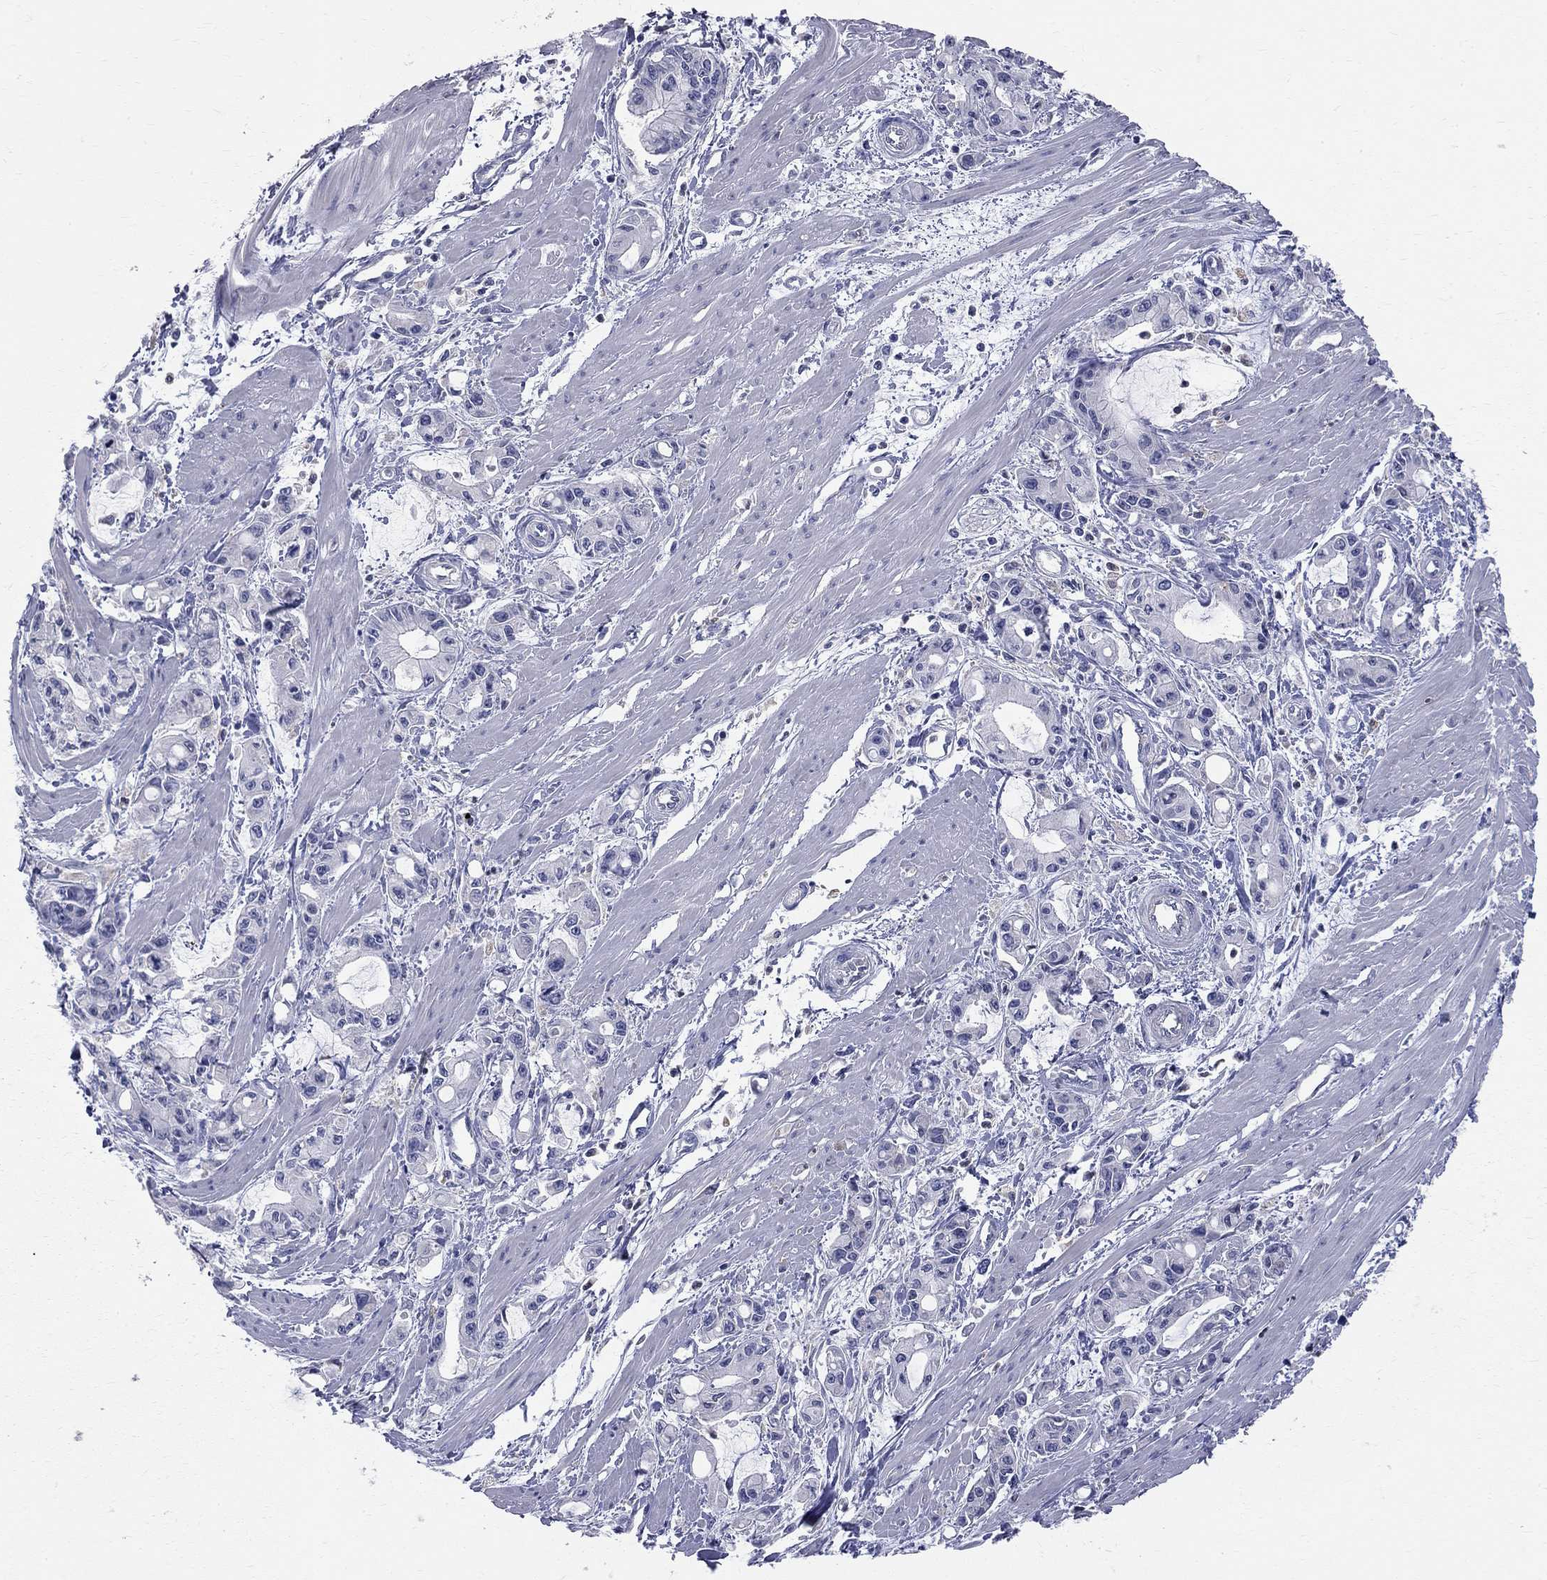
{"staining": {"intensity": "negative", "quantity": "none", "location": "none"}, "tissue": "pancreatic cancer", "cell_type": "Tumor cells", "image_type": "cancer", "snomed": [{"axis": "morphology", "description": "Adenocarcinoma, NOS"}, {"axis": "topography", "description": "Pancreas"}], "caption": "High magnification brightfield microscopy of pancreatic cancer (adenocarcinoma) stained with DAB (3,3'-diaminobenzidine) (brown) and counterstained with hematoxylin (blue): tumor cells show no significant staining.", "gene": "ACSL1", "patient": {"sex": "male", "age": 48}}